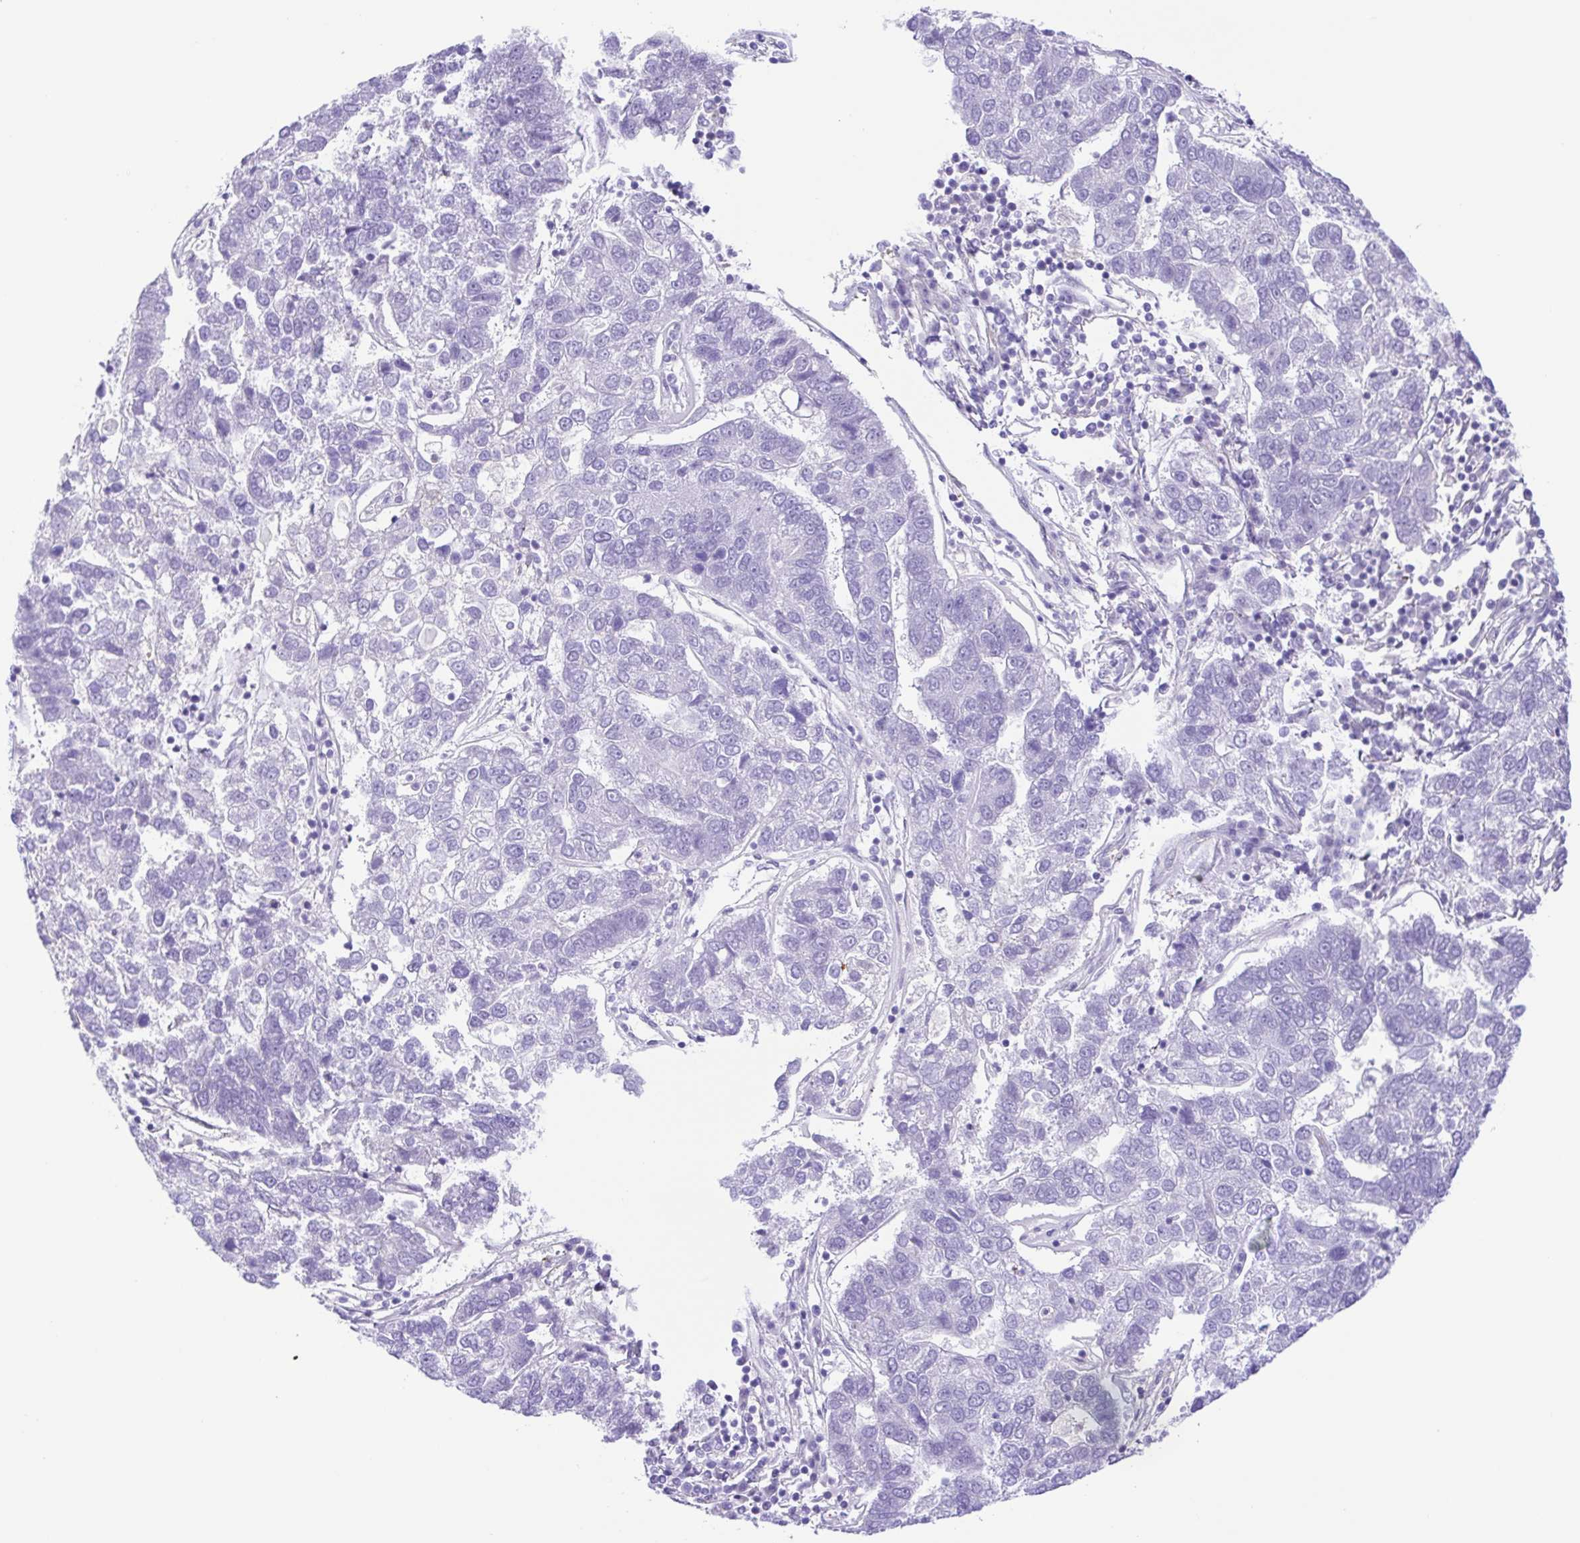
{"staining": {"intensity": "negative", "quantity": "none", "location": "none"}, "tissue": "pancreatic cancer", "cell_type": "Tumor cells", "image_type": "cancer", "snomed": [{"axis": "morphology", "description": "Adenocarcinoma, NOS"}, {"axis": "topography", "description": "Pancreas"}], "caption": "Immunohistochemistry of pancreatic cancer (adenocarcinoma) displays no staining in tumor cells.", "gene": "DCLK2", "patient": {"sex": "female", "age": 61}}